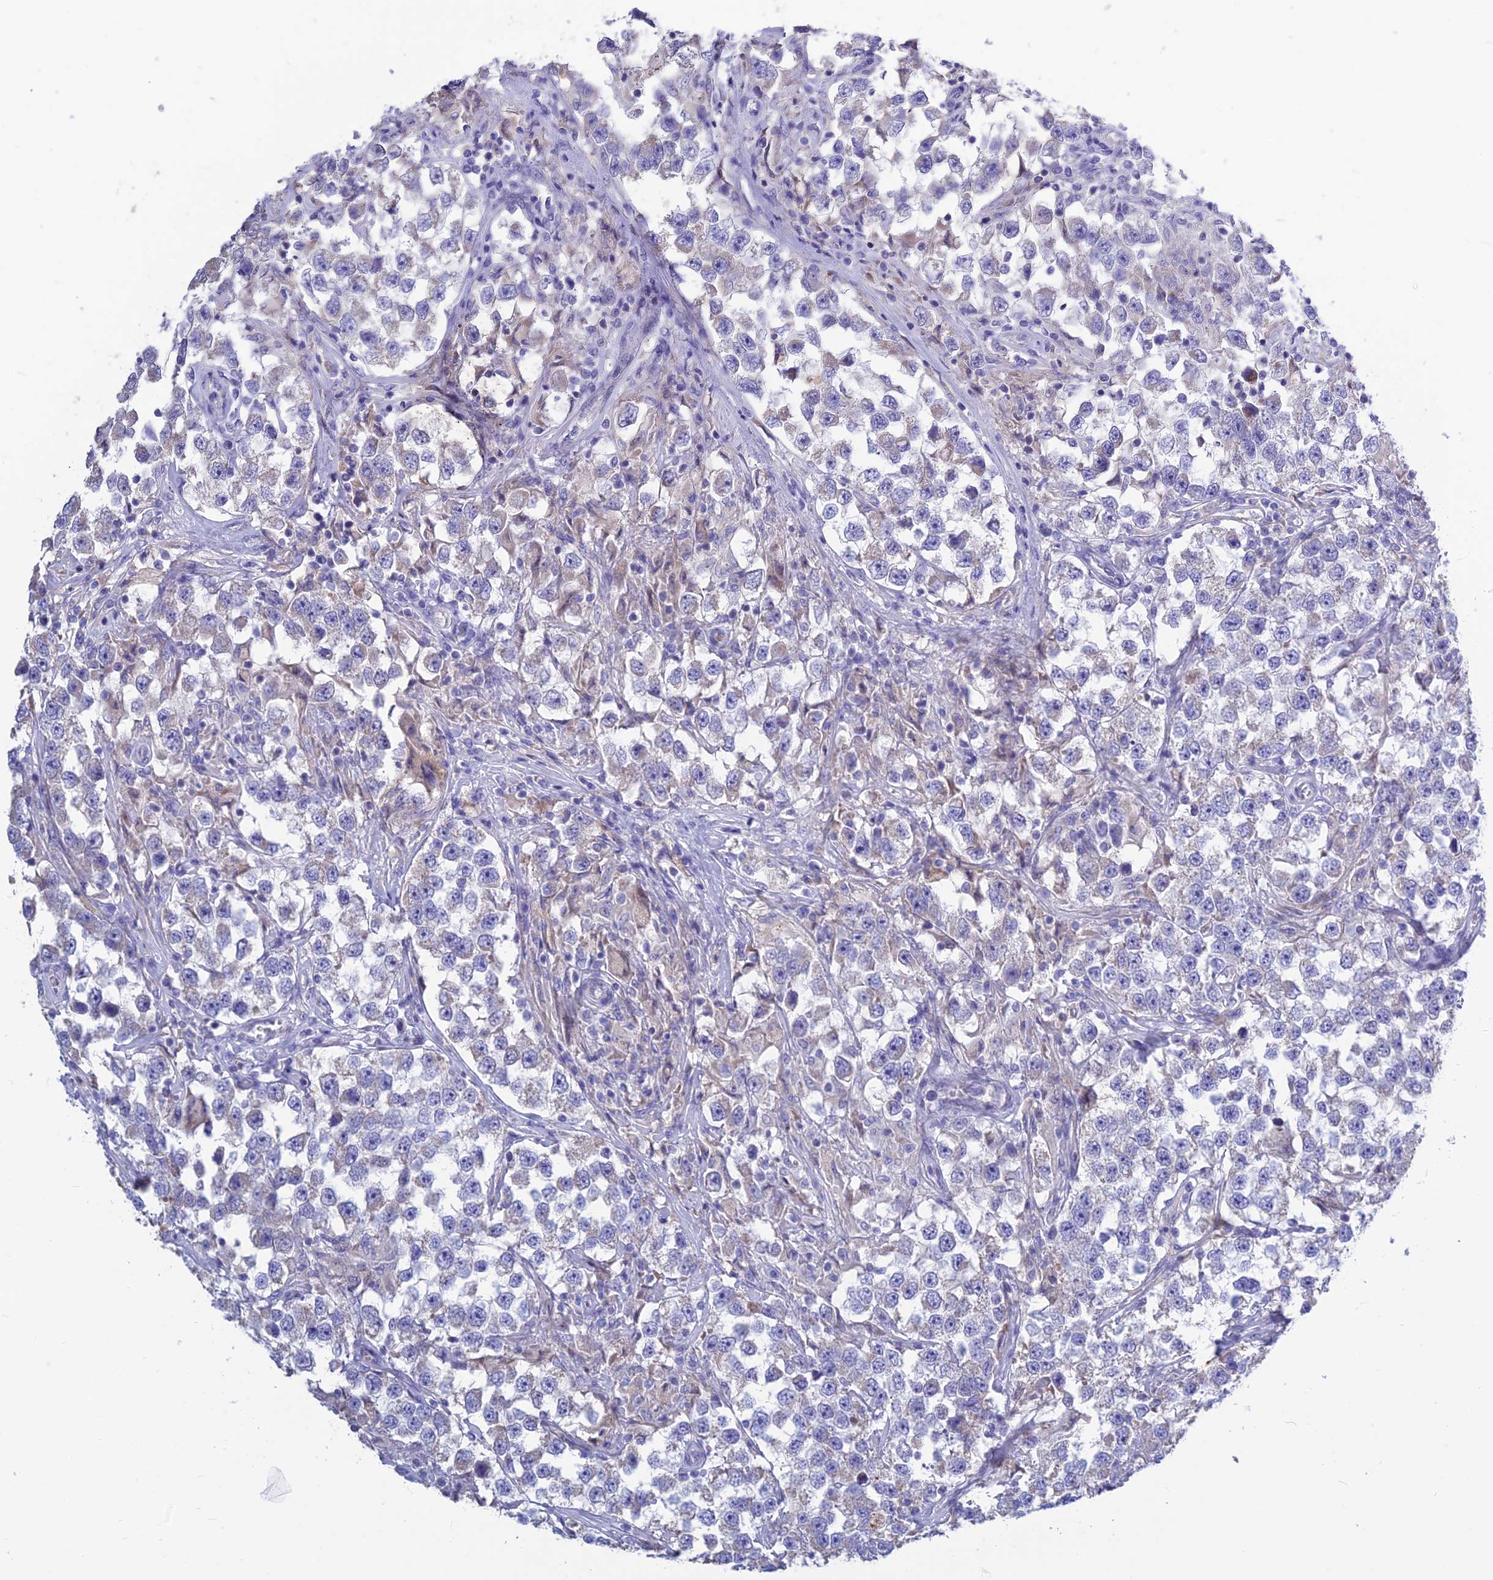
{"staining": {"intensity": "negative", "quantity": "none", "location": "none"}, "tissue": "testis cancer", "cell_type": "Tumor cells", "image_type": "cancer", "snomed": [{"axis": "morphology", "description": "Seminoma, NOS"}, {"axis": "topography", "description": "Testis"}], "caption": "IHC of human testis seminoma shows no positivity in tumor cells.", "gene": "BHMT2", "patient": {"sex": "male", "age": 46}}